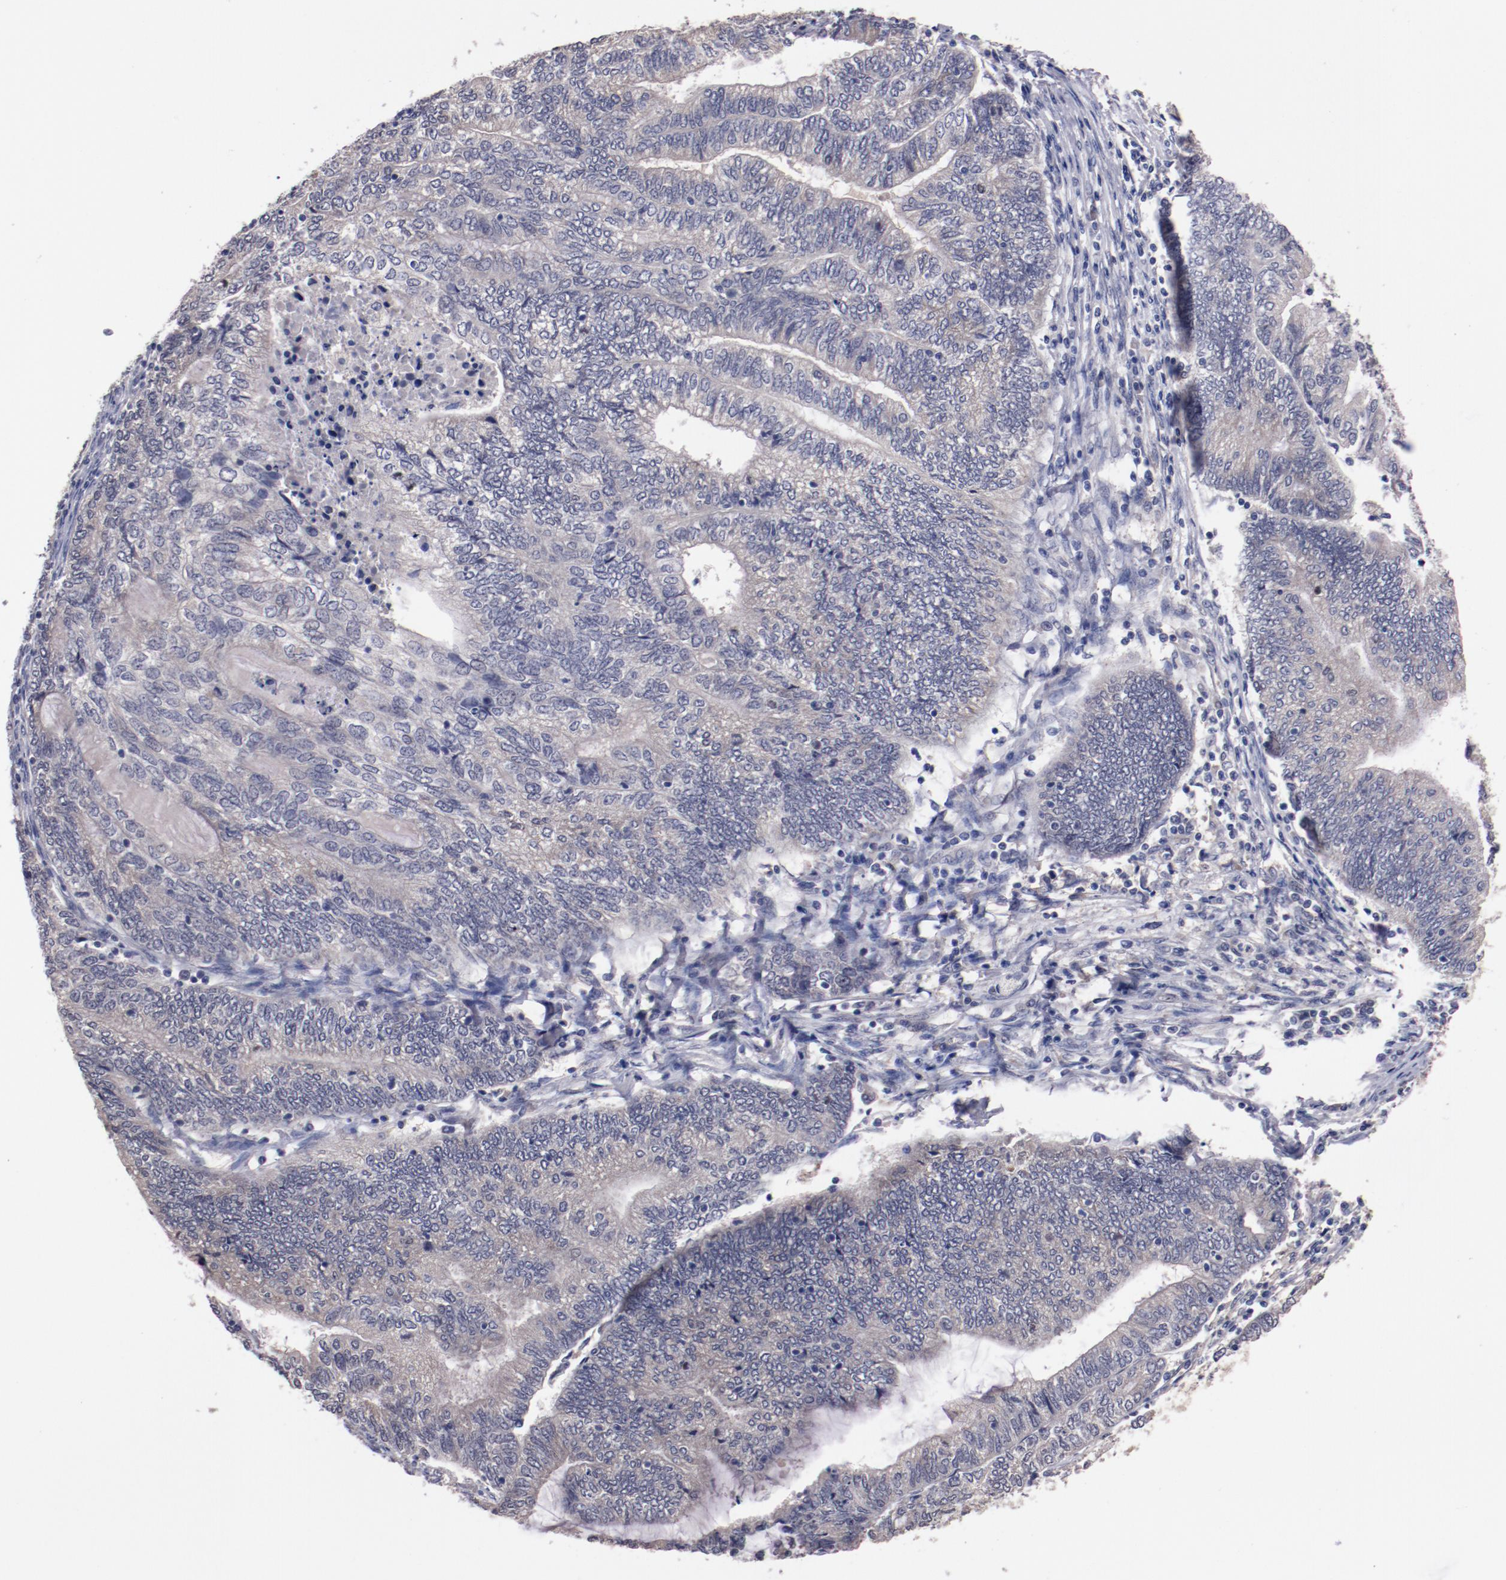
{"staining": {"intensity": "weak", "quantity": "25%-75%", "location": "cytoplasmic/membranous"}, "tissue": "endometrial cancer", "cell_type": "Tumor cells", "image_type": "cancer", "snomed": [{"axis": "morphology", "description": "Adenocarcinoma, NOS"}, {"axis": "topography", "description": "Uterus"}, {"axis": "topography", "description": "Endometrium"}], "caption": "A low amount of weak cytoplasmic/membranous positivity is appreciated in approximately 25%-75% of tumor cells in adenocarcinoma (endometrial) tissue.", "gene": "FAM81A", "patient": {"sex": "female", "age": 70}}